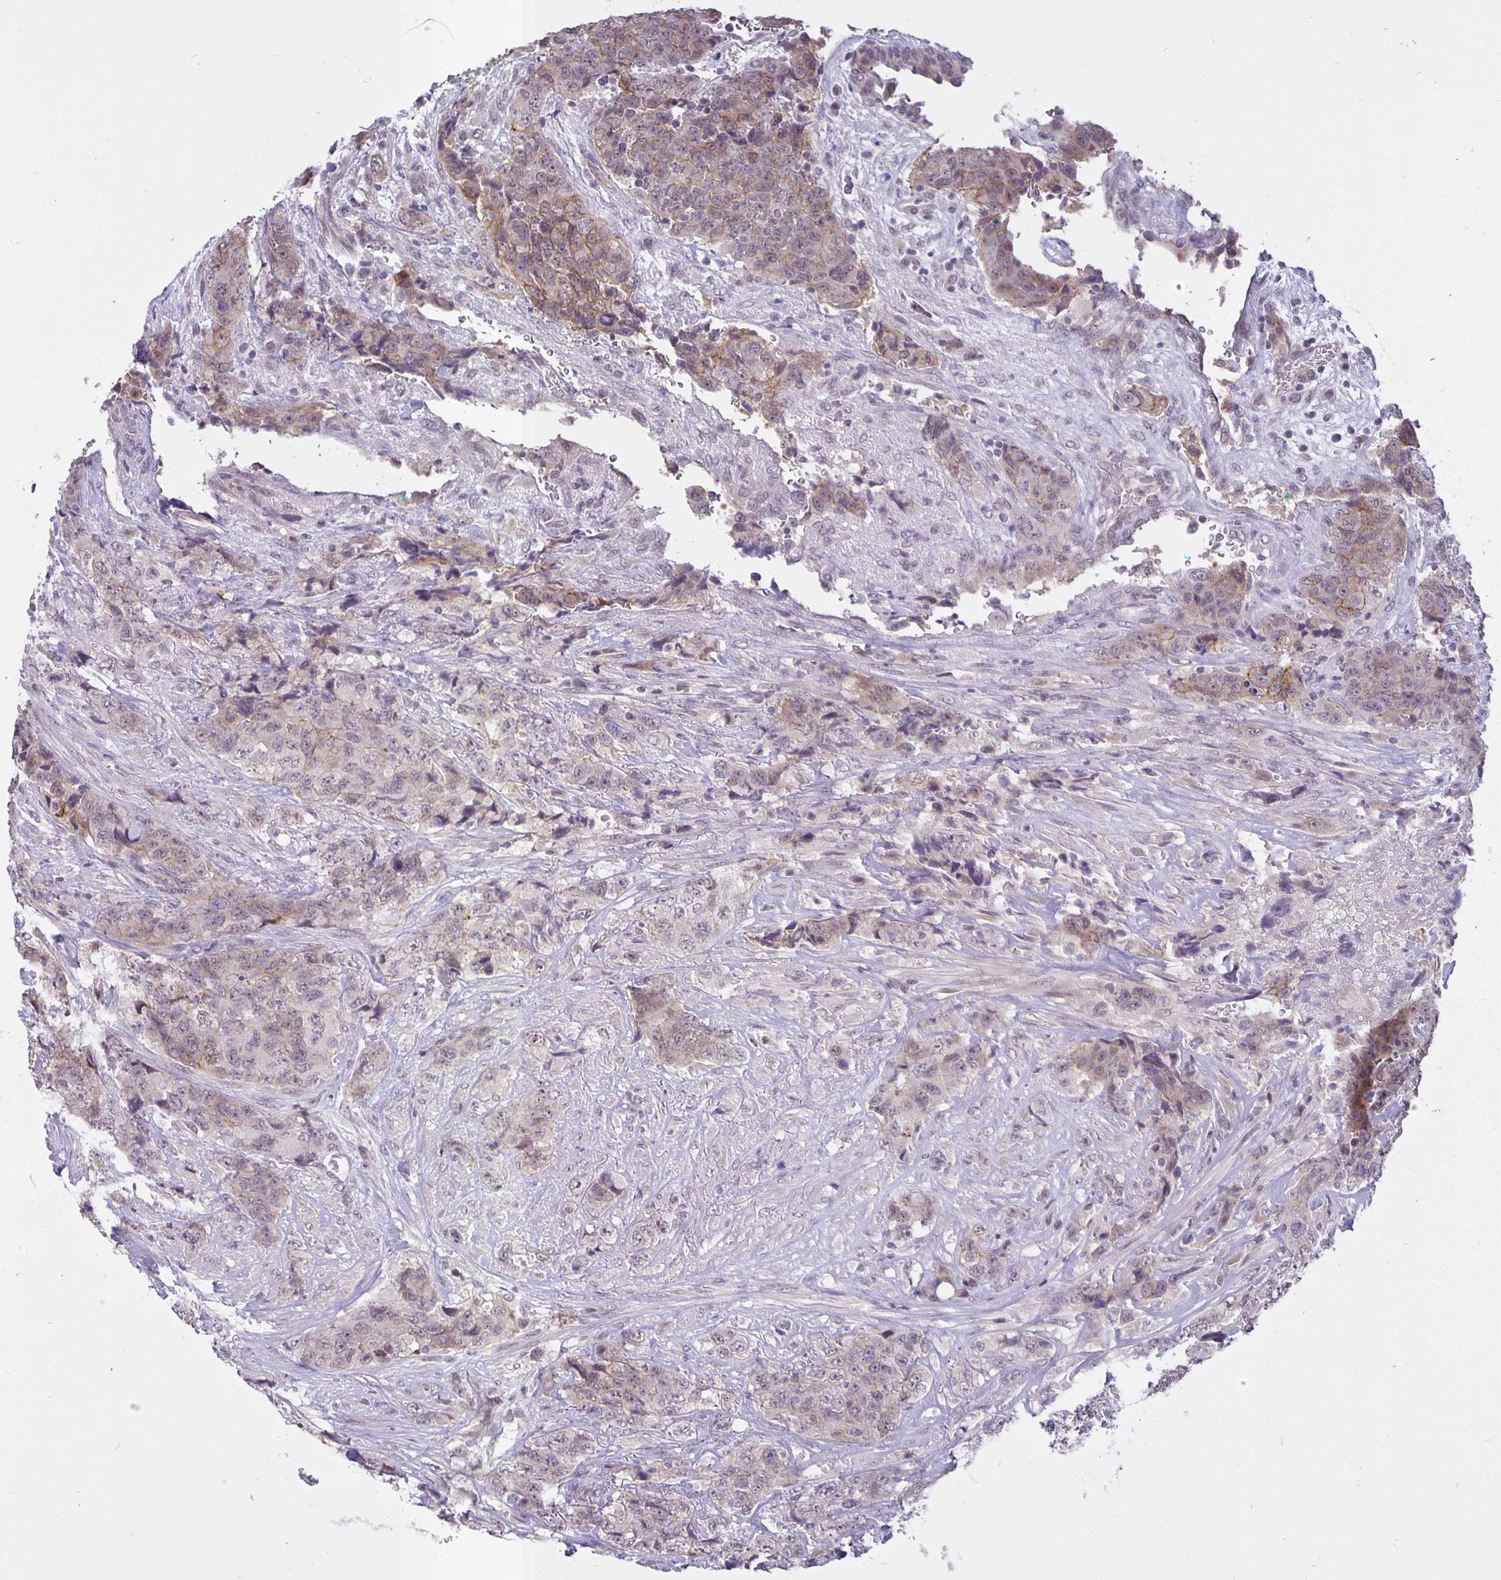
{"staining": {"intensity": "weak", "quantity": "<25%", "location": "cytoplasmic/membranous"}, "tissue": "urothelial cancer", "cell_type": "Tumor cells", "image_type": "cancer", "snomed": [{"axis": "morphology", "description": "Urothelial carcinoma, High grade"}, {"axis": "topography", "description": "Urinary bladder"}], "caption": "The micrograph displays no staining of tumor cells in urothelial carcinoma (high-grade).", "gene": "ARVCF", "patient": {"sex": "female", "age": 78}}